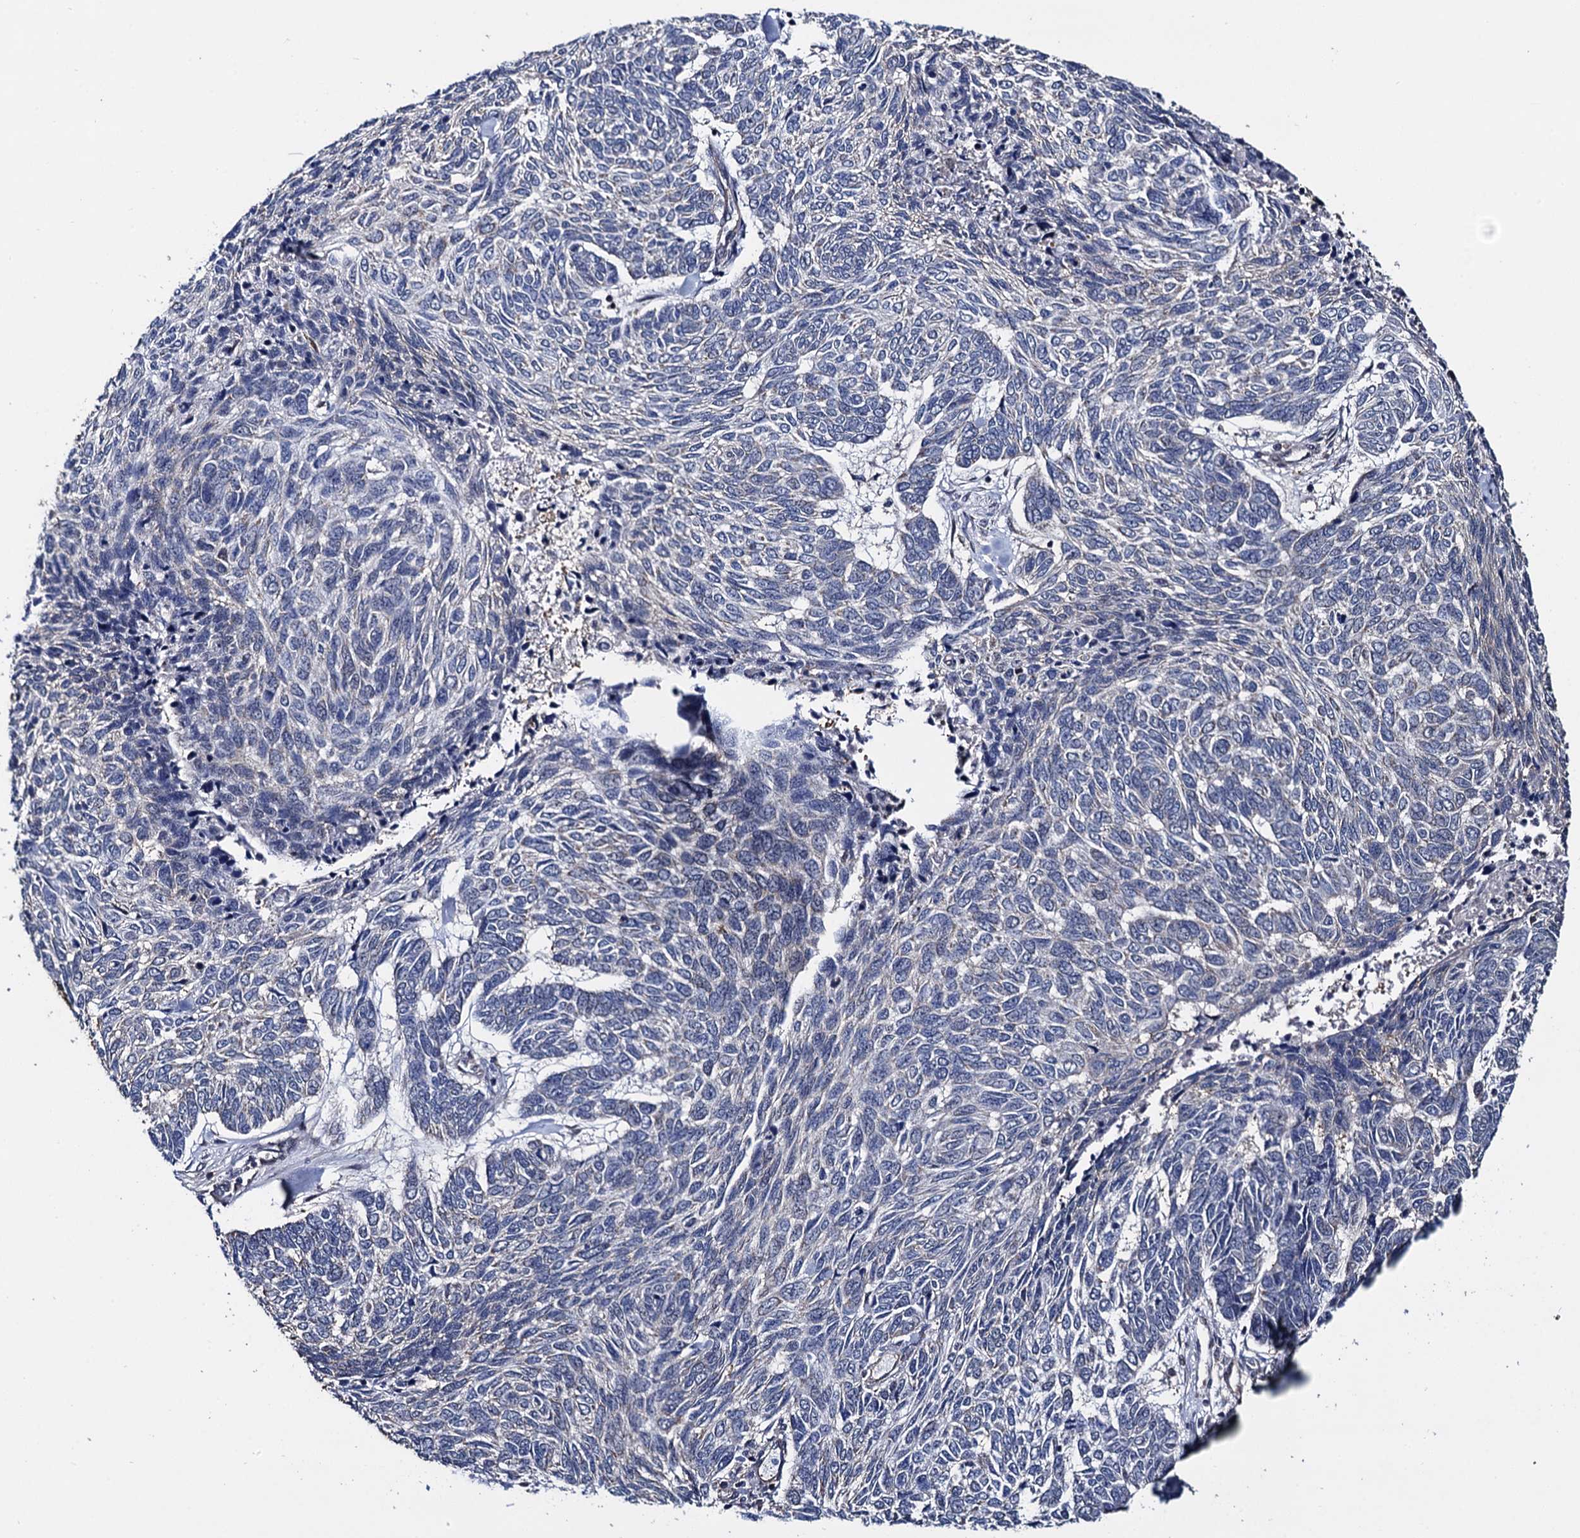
{"staining": {"intensity": "negative", "quantity": "none", "location": "none"}, "tissue": "skin cancer", "cell_type": "Tumor cells", "image_type": "cancer", "snomed": [{"axis": "morphology", "description": "Basal cell carcinoma"}, {"axis": "topography", "description": "Skin"}], "caption": "Skin basal cell carcinoma was stained to show a protein in brown. There is no significant expression in tumor cells.", "gene": "PTCD3", "patient": {"sex": "female", "age": 65}}